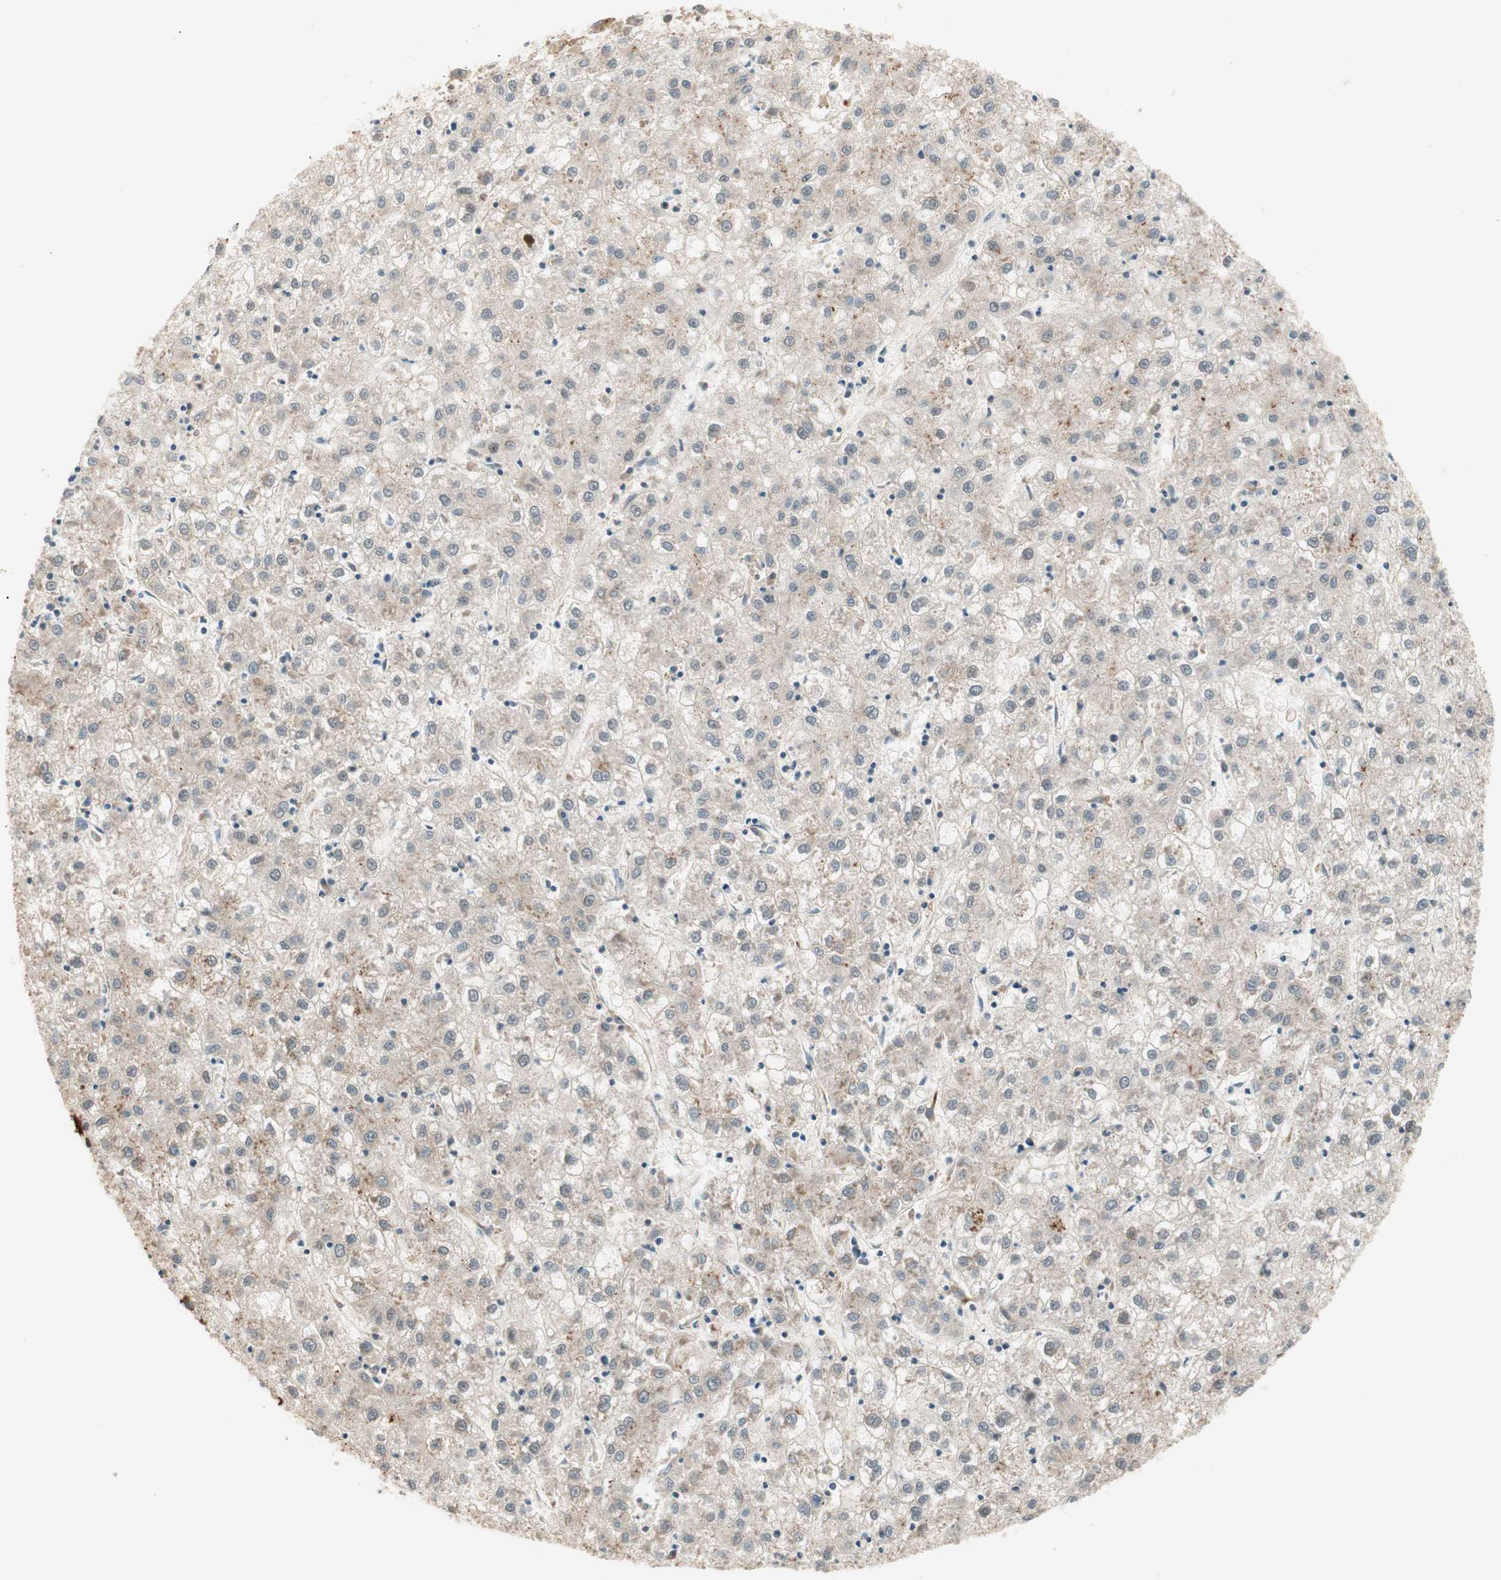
{"staining": {"intensity": "negative", "quantity": "none", "location": "none"}, "tissue": "liver cancer", "cell_type": "Tumor cells", "image_type": "cancer", "snomed": [{"axis": "morphology", "description": "Carcinoma, Hepatocellular, NOS"}, {"axis": "topography", "description": "Liver"}], "caption": "Tumor cells are negative for protein expression in human liver cancer.", "gene": "SFRP1", "patient": {"sex": "male", "age": 72}}